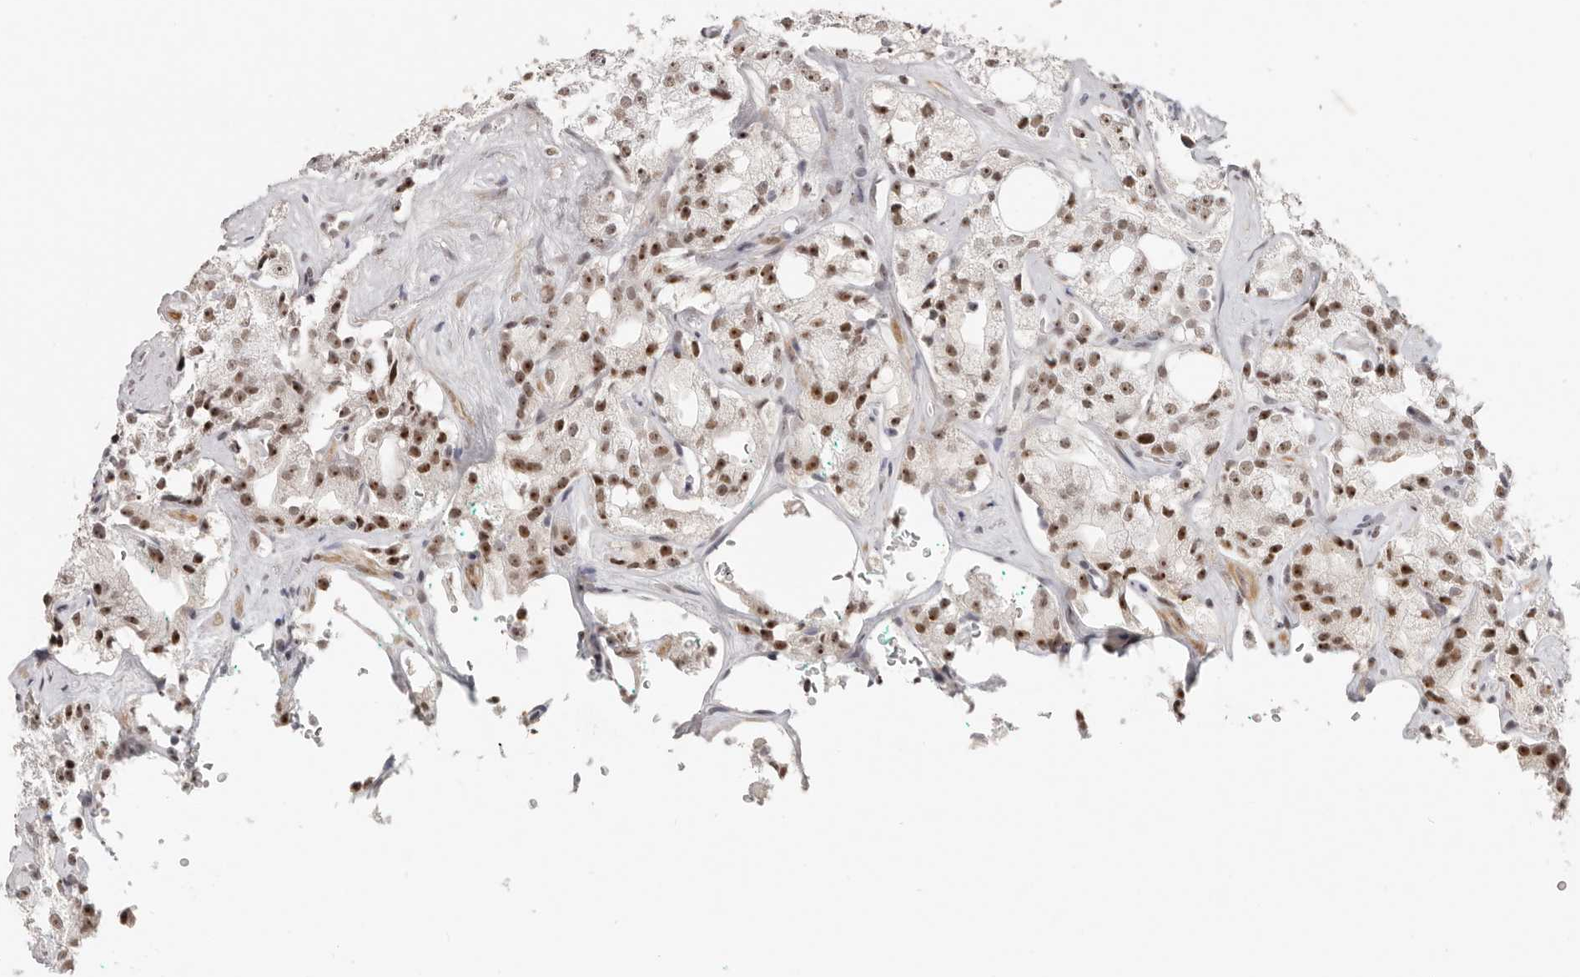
{"staining": {"intensity": "moderate", "quantity": ">75%", "location": "nuclear"}, "tissue": "prostate cancer", "cell_type": "Tumor cells", "image_type": "cancer", "snomed": [{"axis": "morphology", "description": "Adenocarcinoma, High grade"}, {"axis": "topography", "description": "Prostate"}], "caption": "Prostate cancer (adenocarcinoma (high-grade)) was stained to show a protein in brown. There is medium levels of moderate nuclear positivity in about >75% of tumor cells.", "gene": "LARP7", "patient": {"sex": "male", "age": 64}}